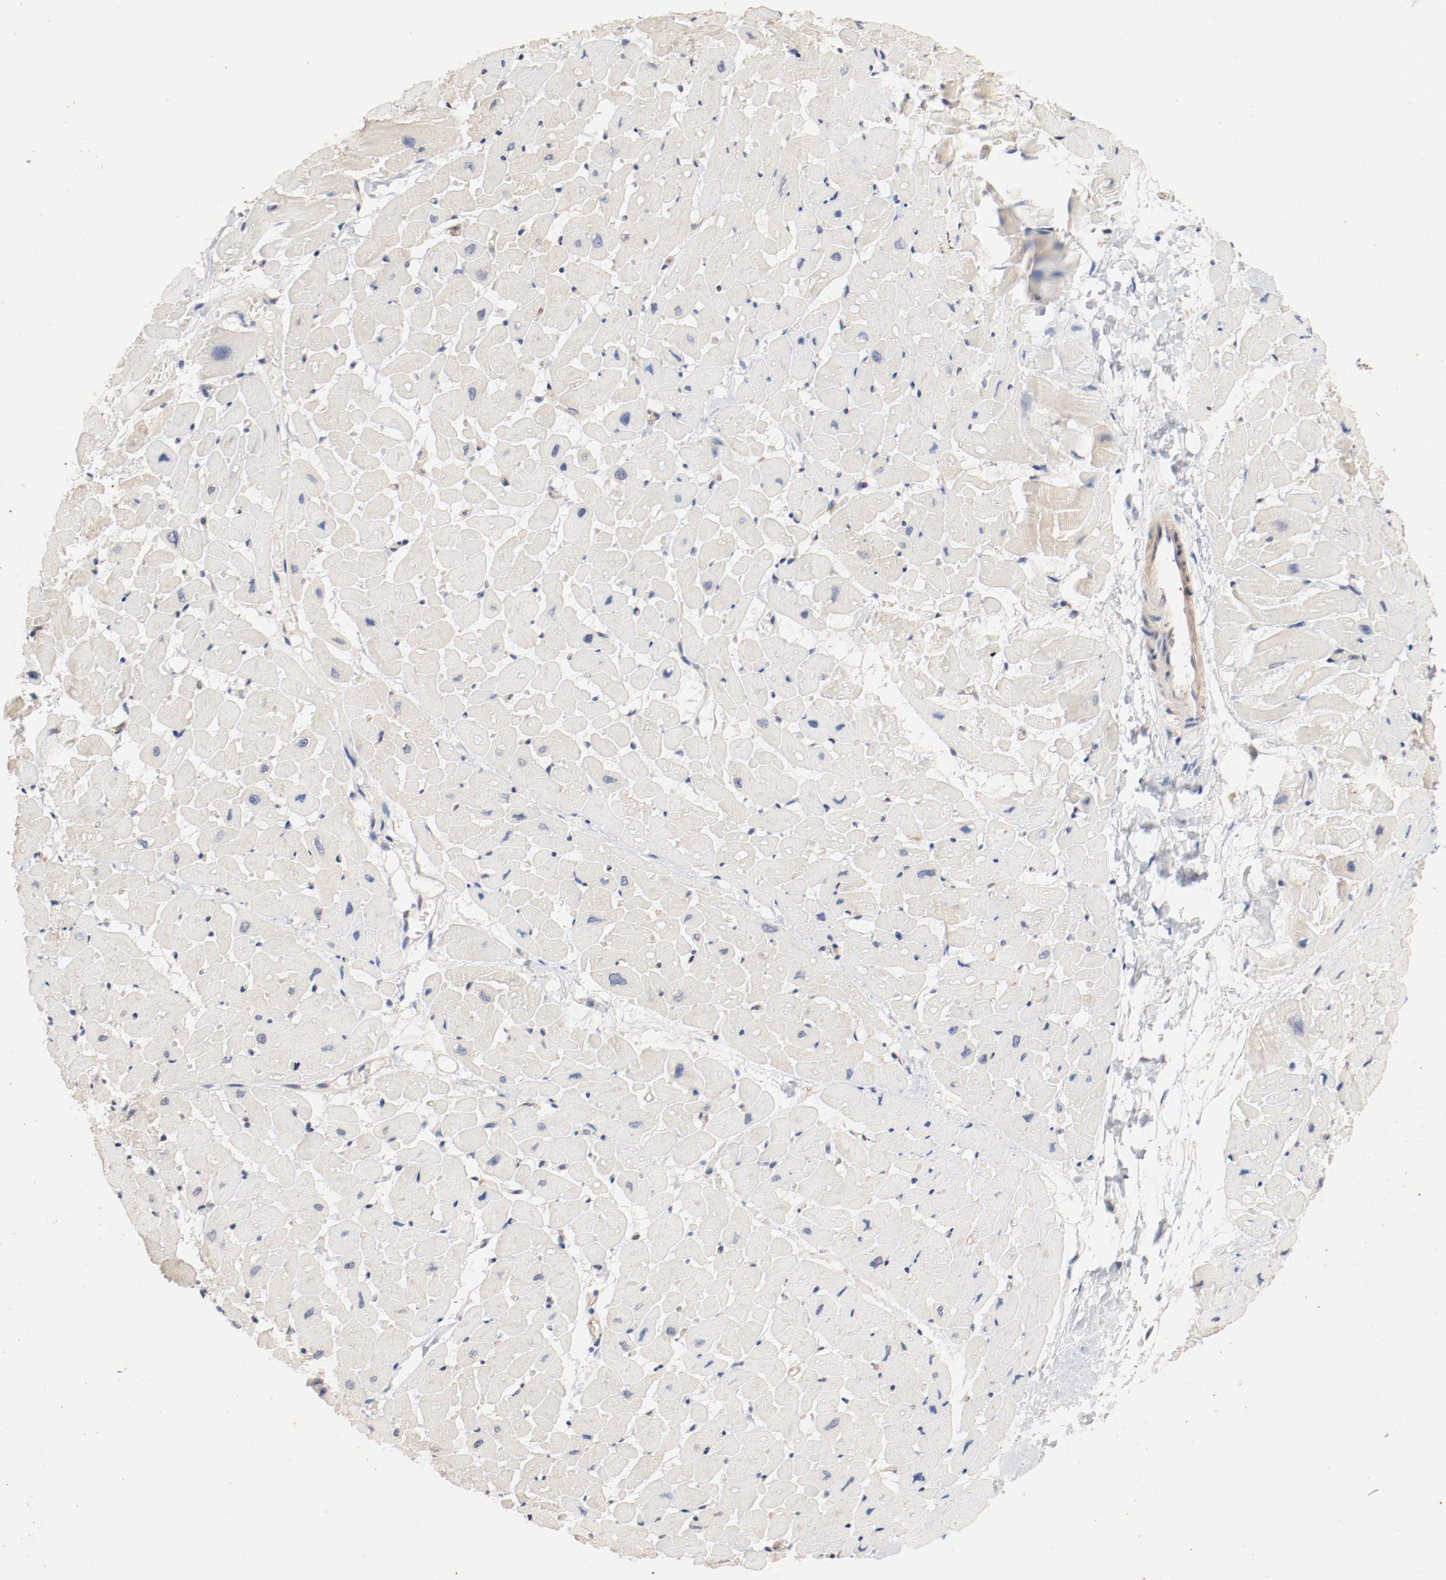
{"staining": {"intensity": "weak", "quantity": "<25%", "location": "cytoplasmic/membranous"}, "tissue": "heart muscle", "cell_type": "Cardiomyocytes", "image_type": "normal", "snomed": [{"axis": "morphology", "description": "Normal tissue, NOS"}, {"axis": "topography", "description": "Heart"}], "caption": "Immunohistochemistry of normal heart muscle exhibits no expression in cardiomyocytes.", "gene": "UBE2J1", "patient": {"sex": "male", "age": 45}}